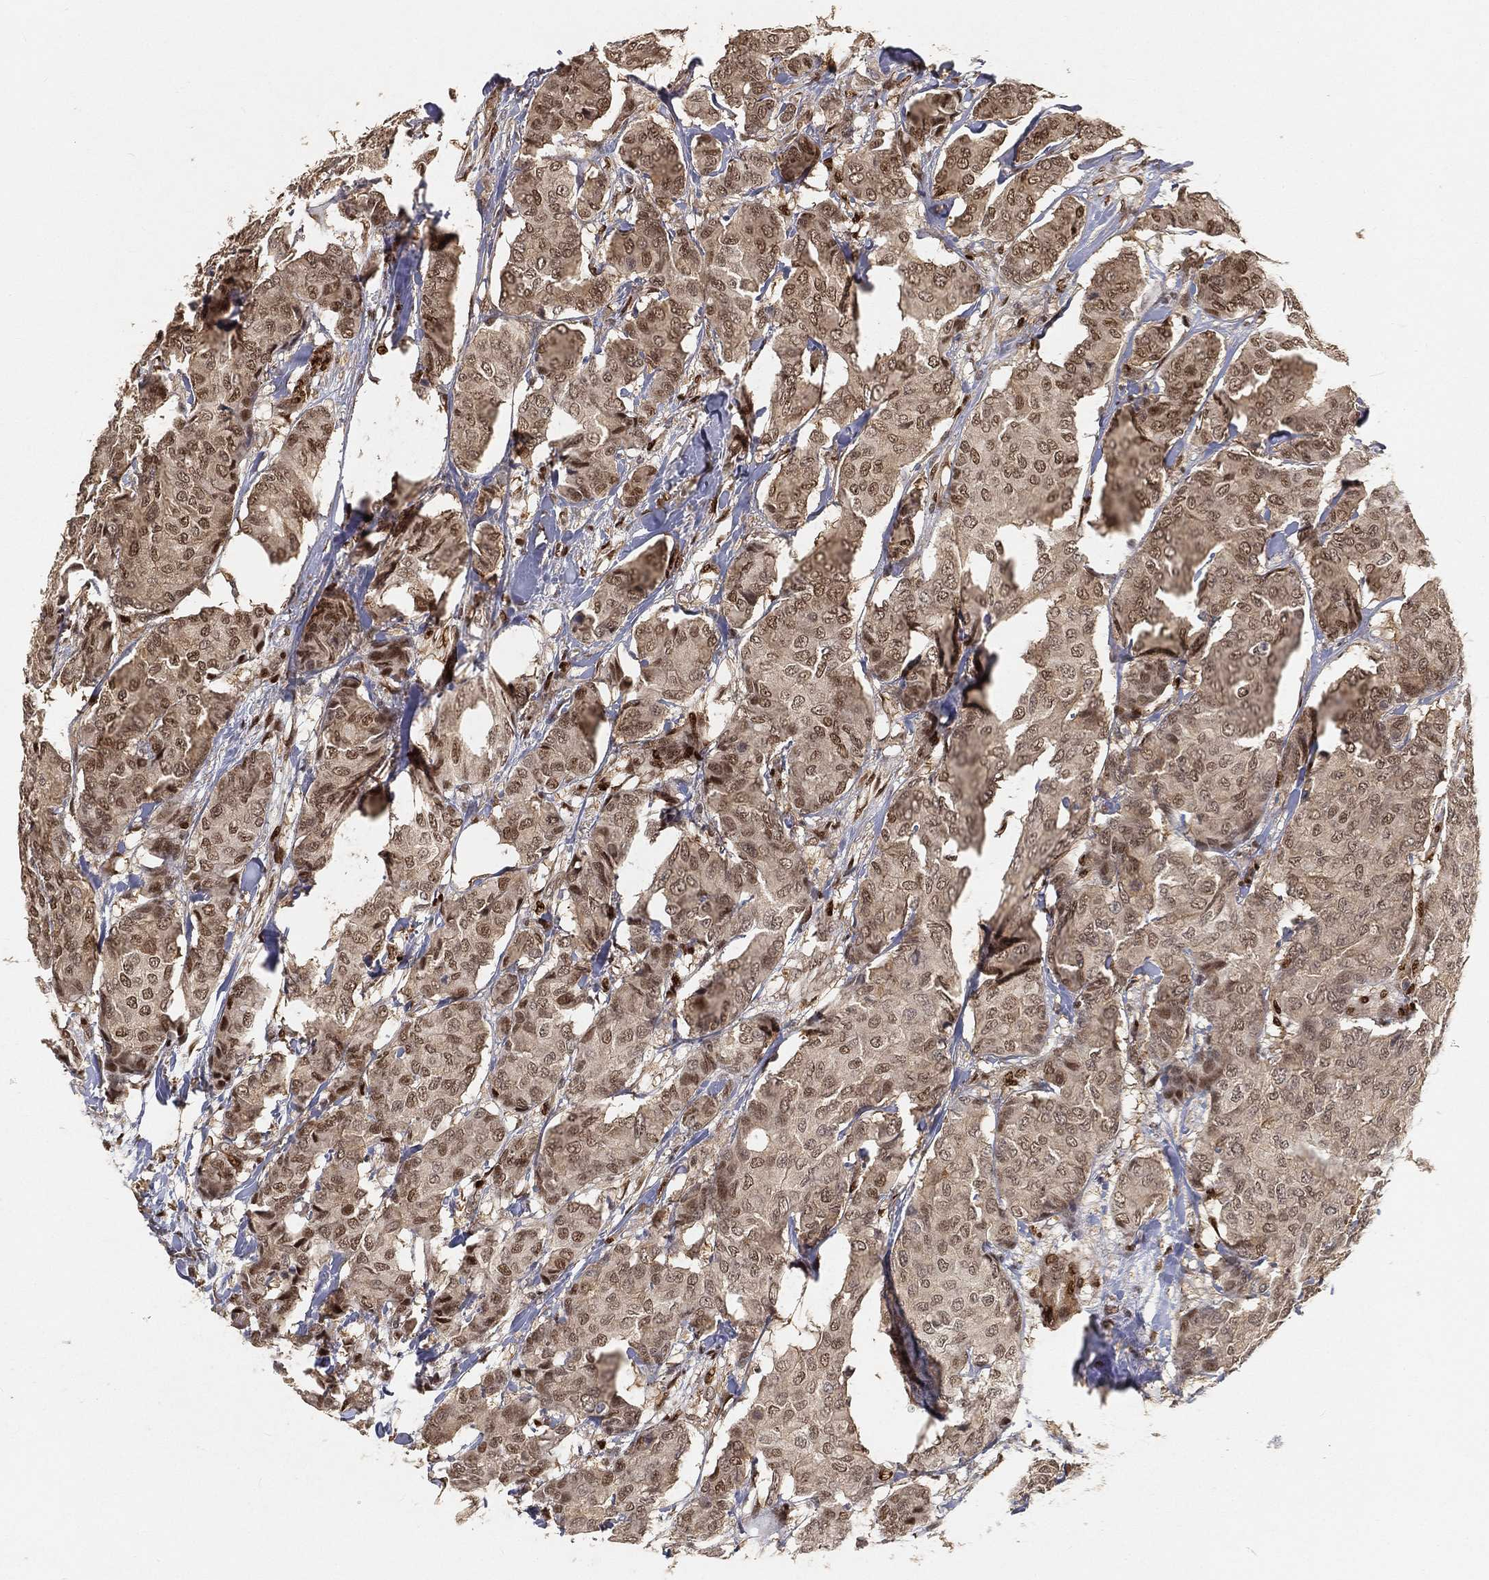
{"staining": {"intensity": "weak", "quantity": ">75%", "location": "cytoplasmic/membranous,nuclear"}, "tissue": "breast cancer", "cell_type": "Tumor cells", "image_type": "cancer", "snomed": [{"axis": "morphology", "description": "Duct carcinoma"}, {"axis": "topography", "description": "Breast"}], "caption": "Breast cancer (intraductal carcinoma) was stained to show a protein in brown. There is low levels of weak cytoplasmic/membranous and nuclear staining in about >75% of tumor cells. (DAB IHC, brown staining for protein, blue staining for nuclei).", "gene": "CRTC3", "patient": {"sex": "female", "age": 75}}